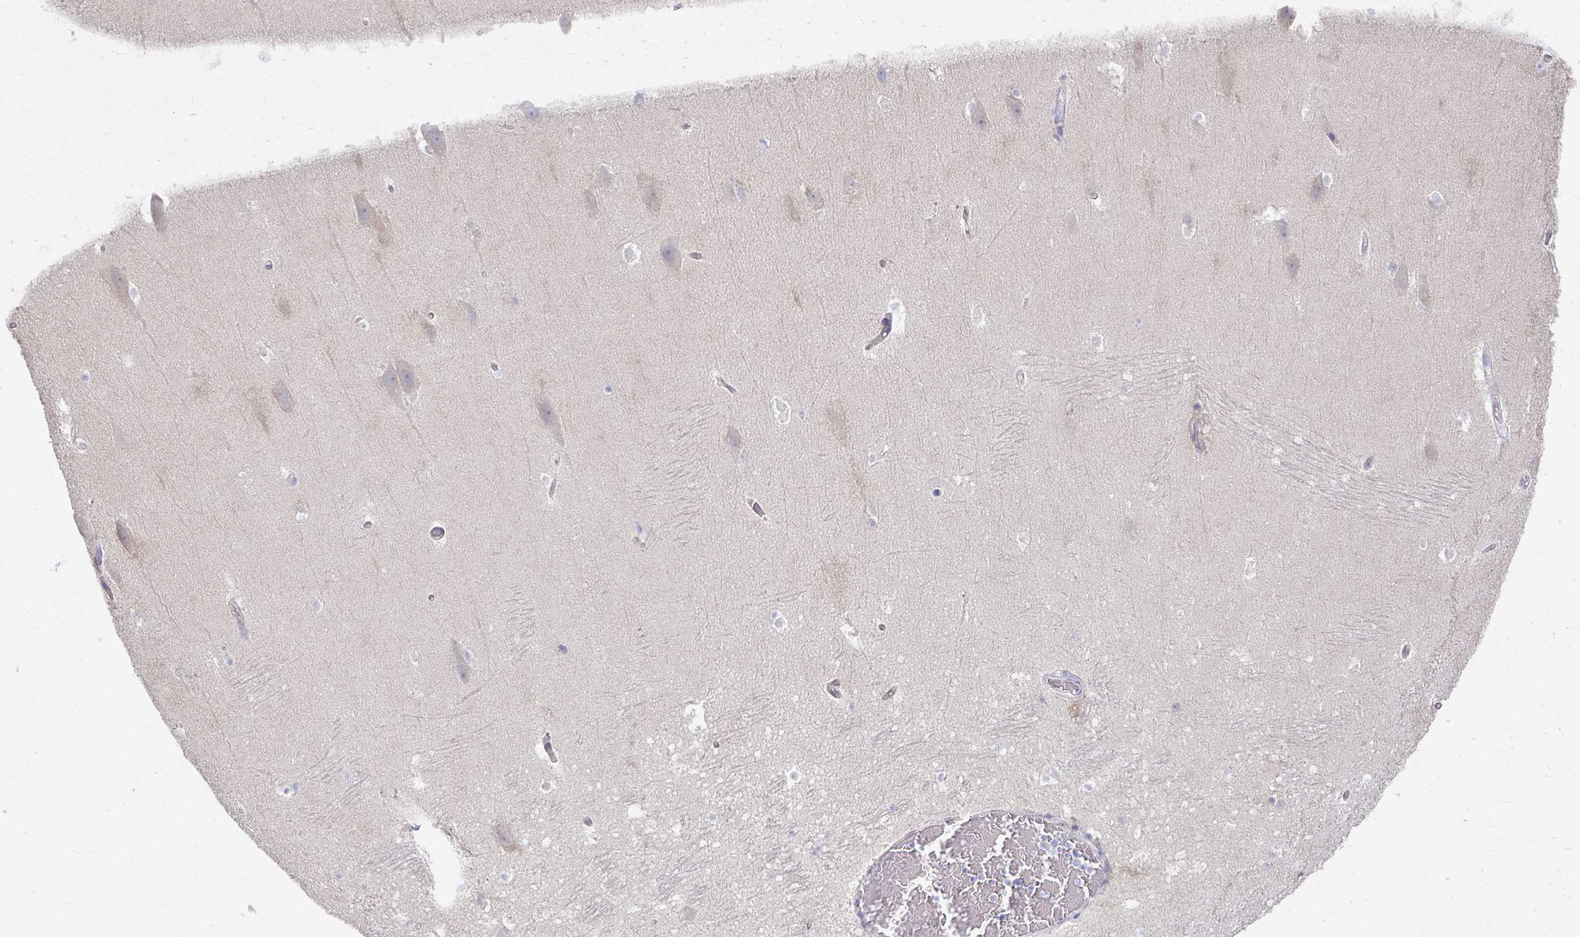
{"staining": {"intensity": "negative", "quantity": "none", "location": "none"}, "tissue": "hippocampus", "cell_type": "Glial cells", "image_type": "normal", "snomed": [{"axis": "morphology", "description": "Normal tissue, NOS"}, {"axis": "topography", "description": "Hippocampus"}], "caption": "The immunohistochemistry photomicrograph has no significant expression in glial cells of hippocampus. (Stains: DAB immunohistochemistry (IHC) with hematoxylin counter stain, Microscopy: brightfield microscopy at high magnification).", "gene": "MROH8", "patient": {"sex": "male", "age": 26}}